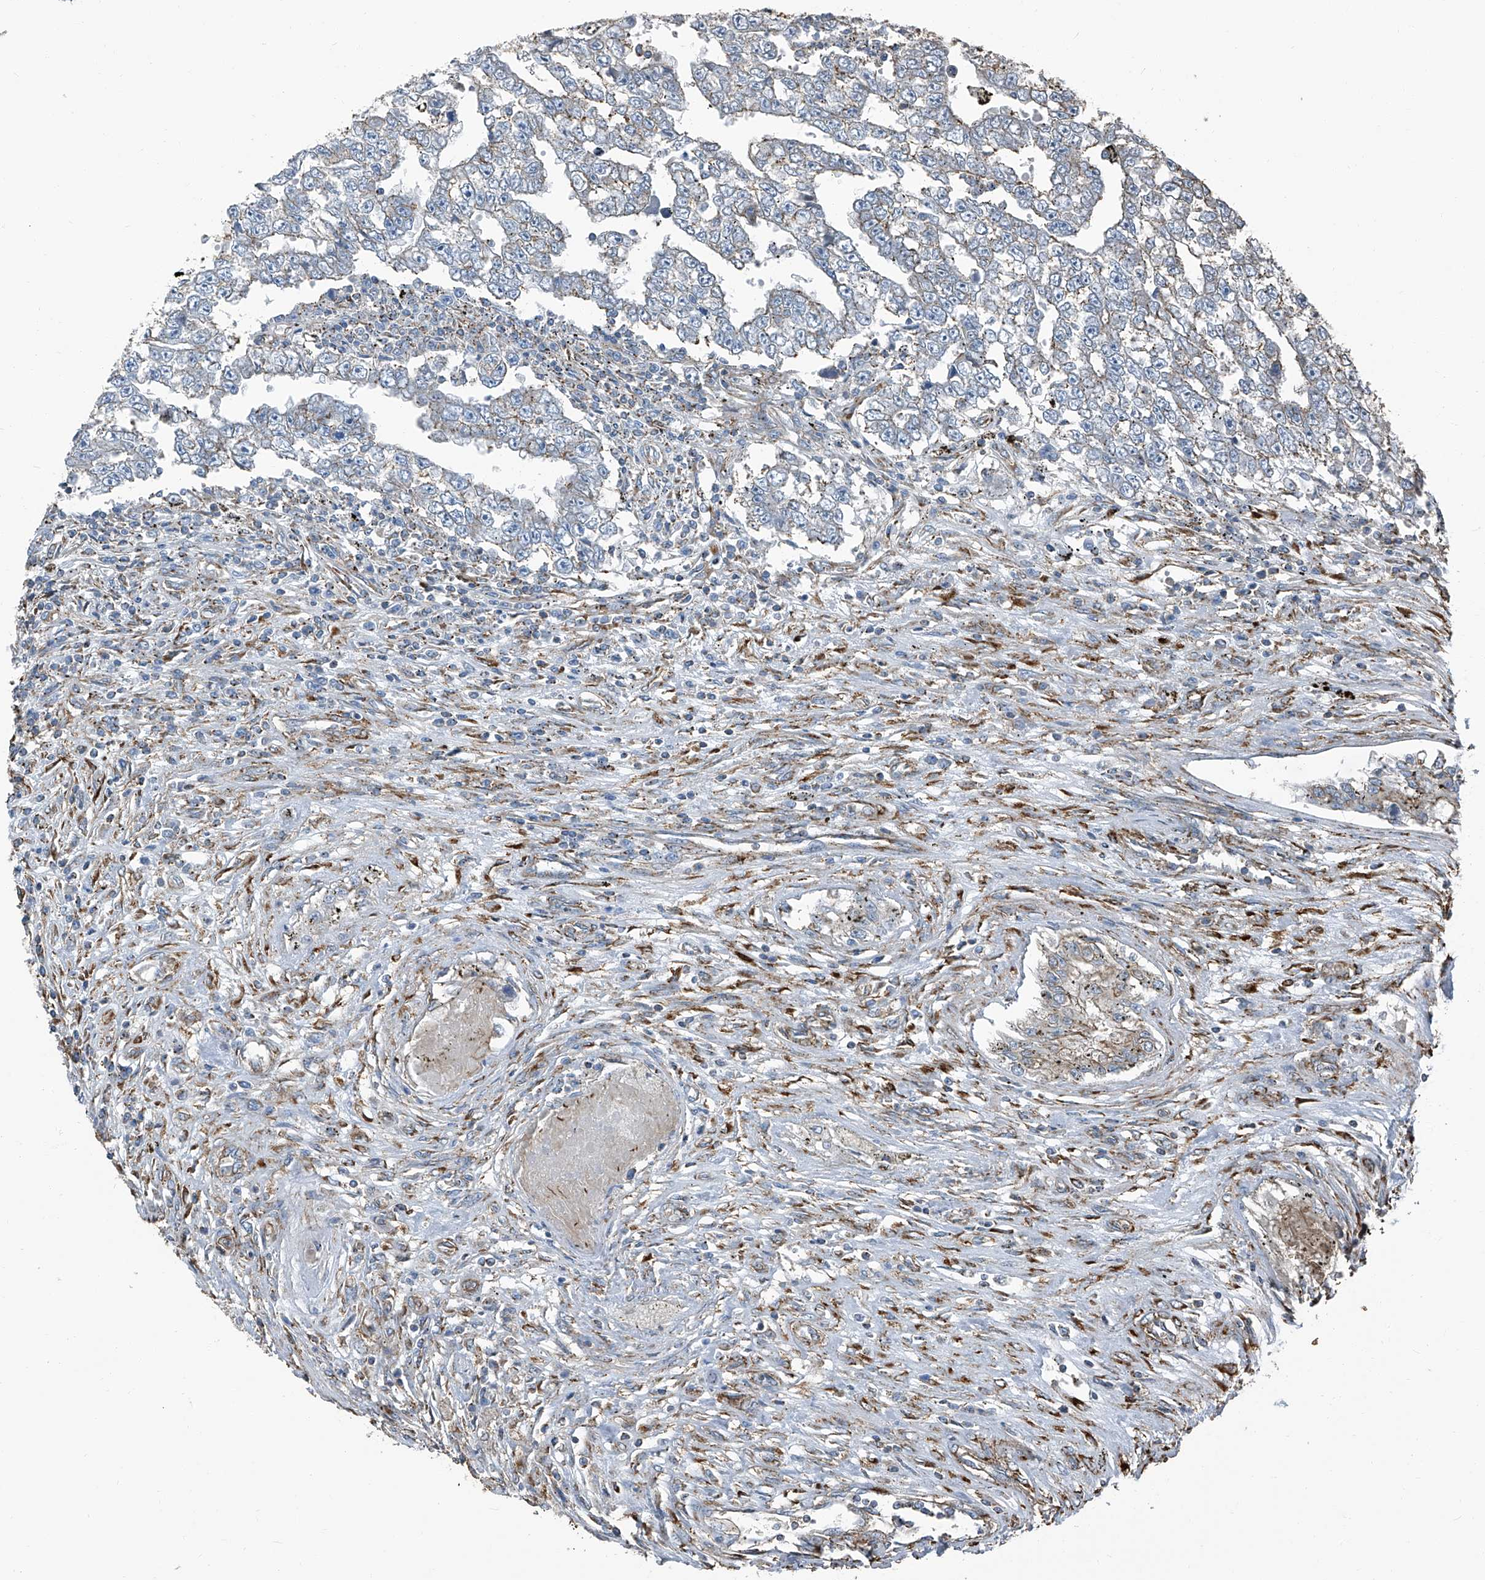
{"staining": {"intensity": "moderate", "quantity": "<25%", "location": "cytoplasmic/membranous"}, "tissue": "testis cancer", "cell_type": "Tumor cells", "image_type": "cancer", "snomed": [{"axis": "morphology", "description": "Carcinoma, Embryonal, NOS"}, {"axis": "topography", "description": "Testis"}], "caption": "Immunohistochemical staining of human testis cancer (embryonal carcinoma) demonstrates low levels of moderate cytoplasmic/membranous protein staining in approximately <25% of tumor cells. (DAB IHC, brown staining for protein, blue staining for nuclei).", "gene": "SEPTIN7", "patient": {"sex": "male", "age": 25}}